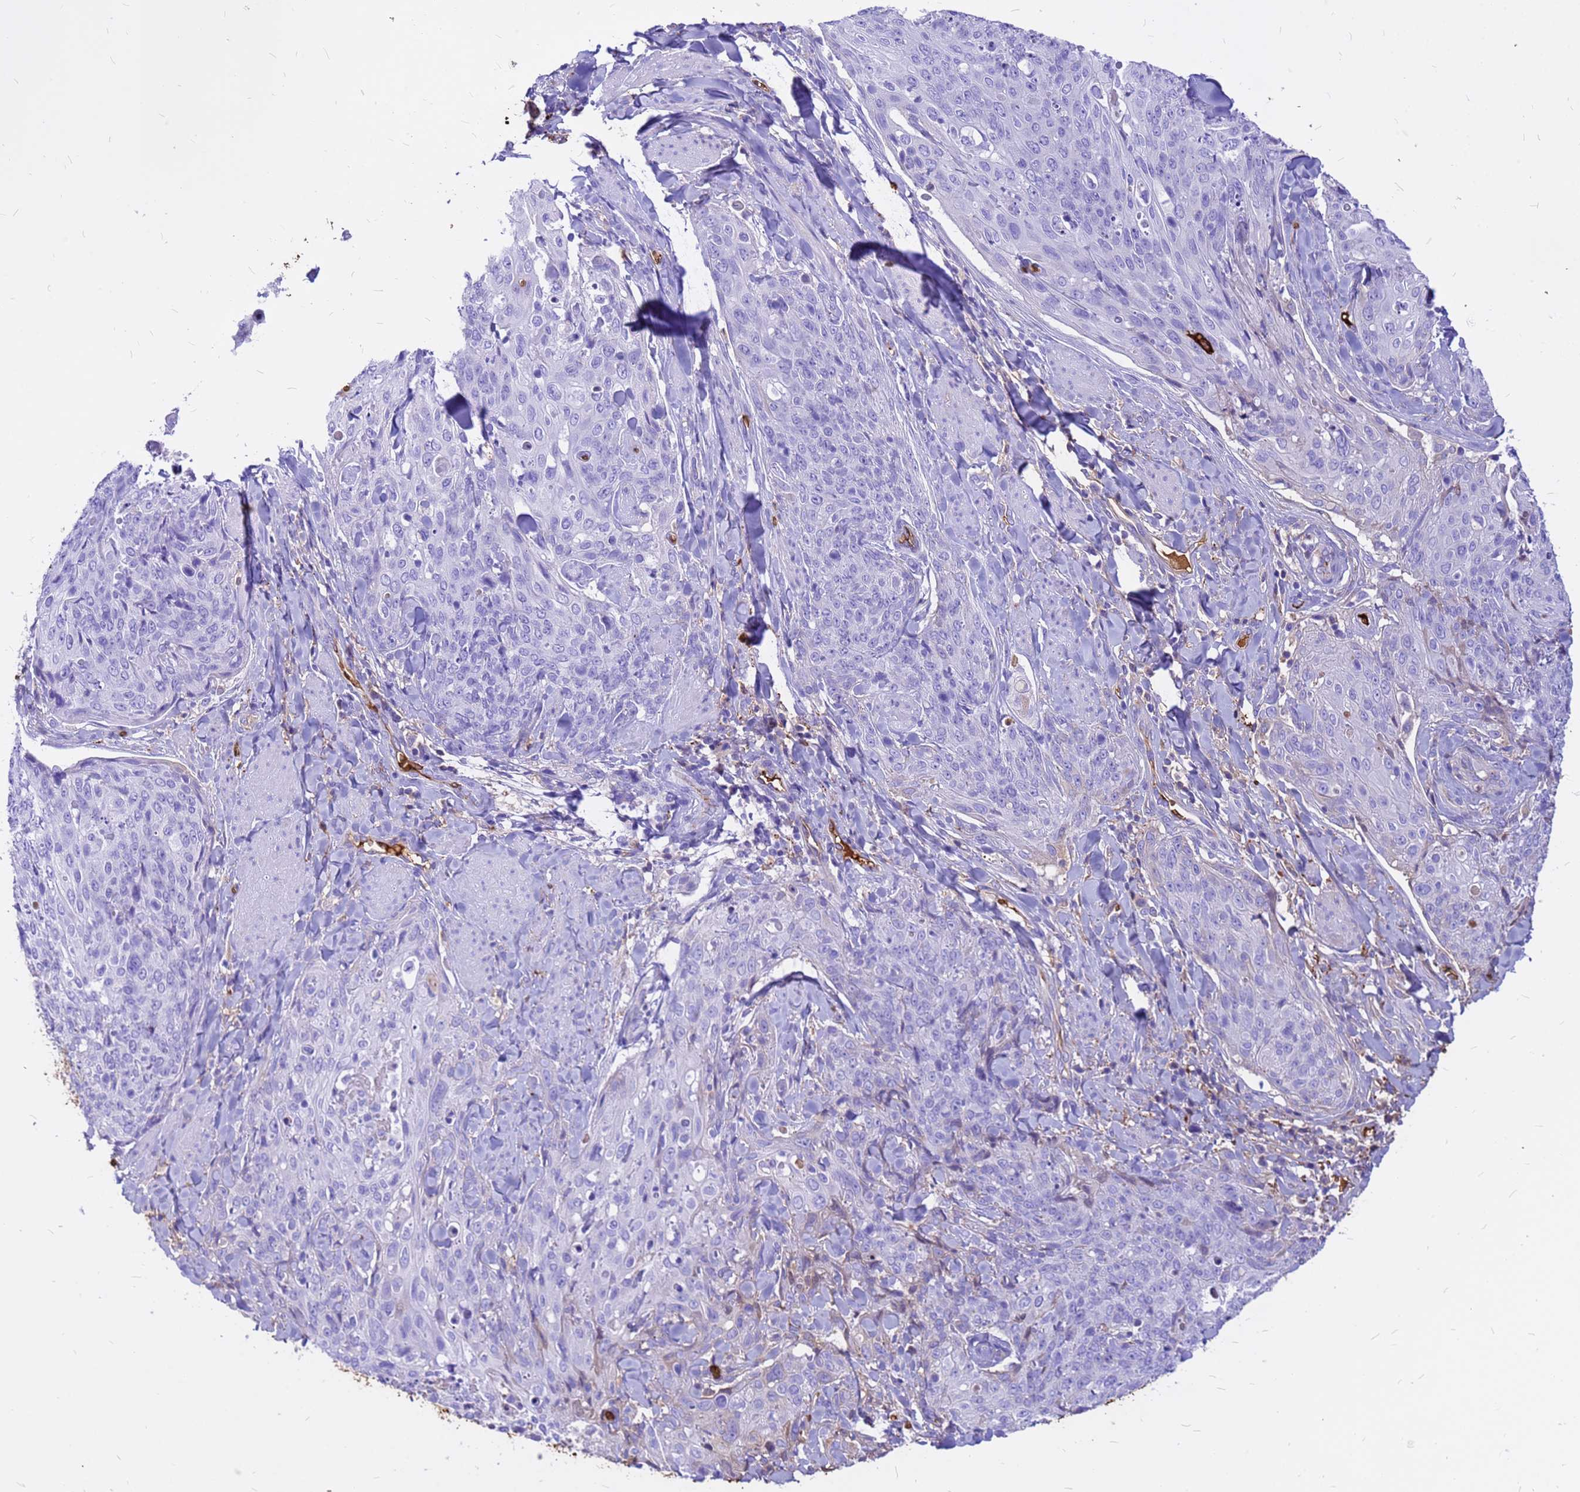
{"staining": {"intensity": "negative", "quantity": "none", "location": "none"}, "tissue": "skin cancer", "cell_type": "Tumor cells", "image_type": "cancer", "snomed": [{"axis": "morphology", "description": "Squamous cell carcinoma, NOS"}, {"axis": "topography", "description": "Skin"}, {"axis": "topography", "description": "Vulva"}], "caption": "Tumor cells show no significant protein positivity in skin cancer (squamous cell carcinoma). (DAB IHC with hematoxylin counter stain).", "gene": "HBA2", "patient": {"sex": "female", "age": 85}}